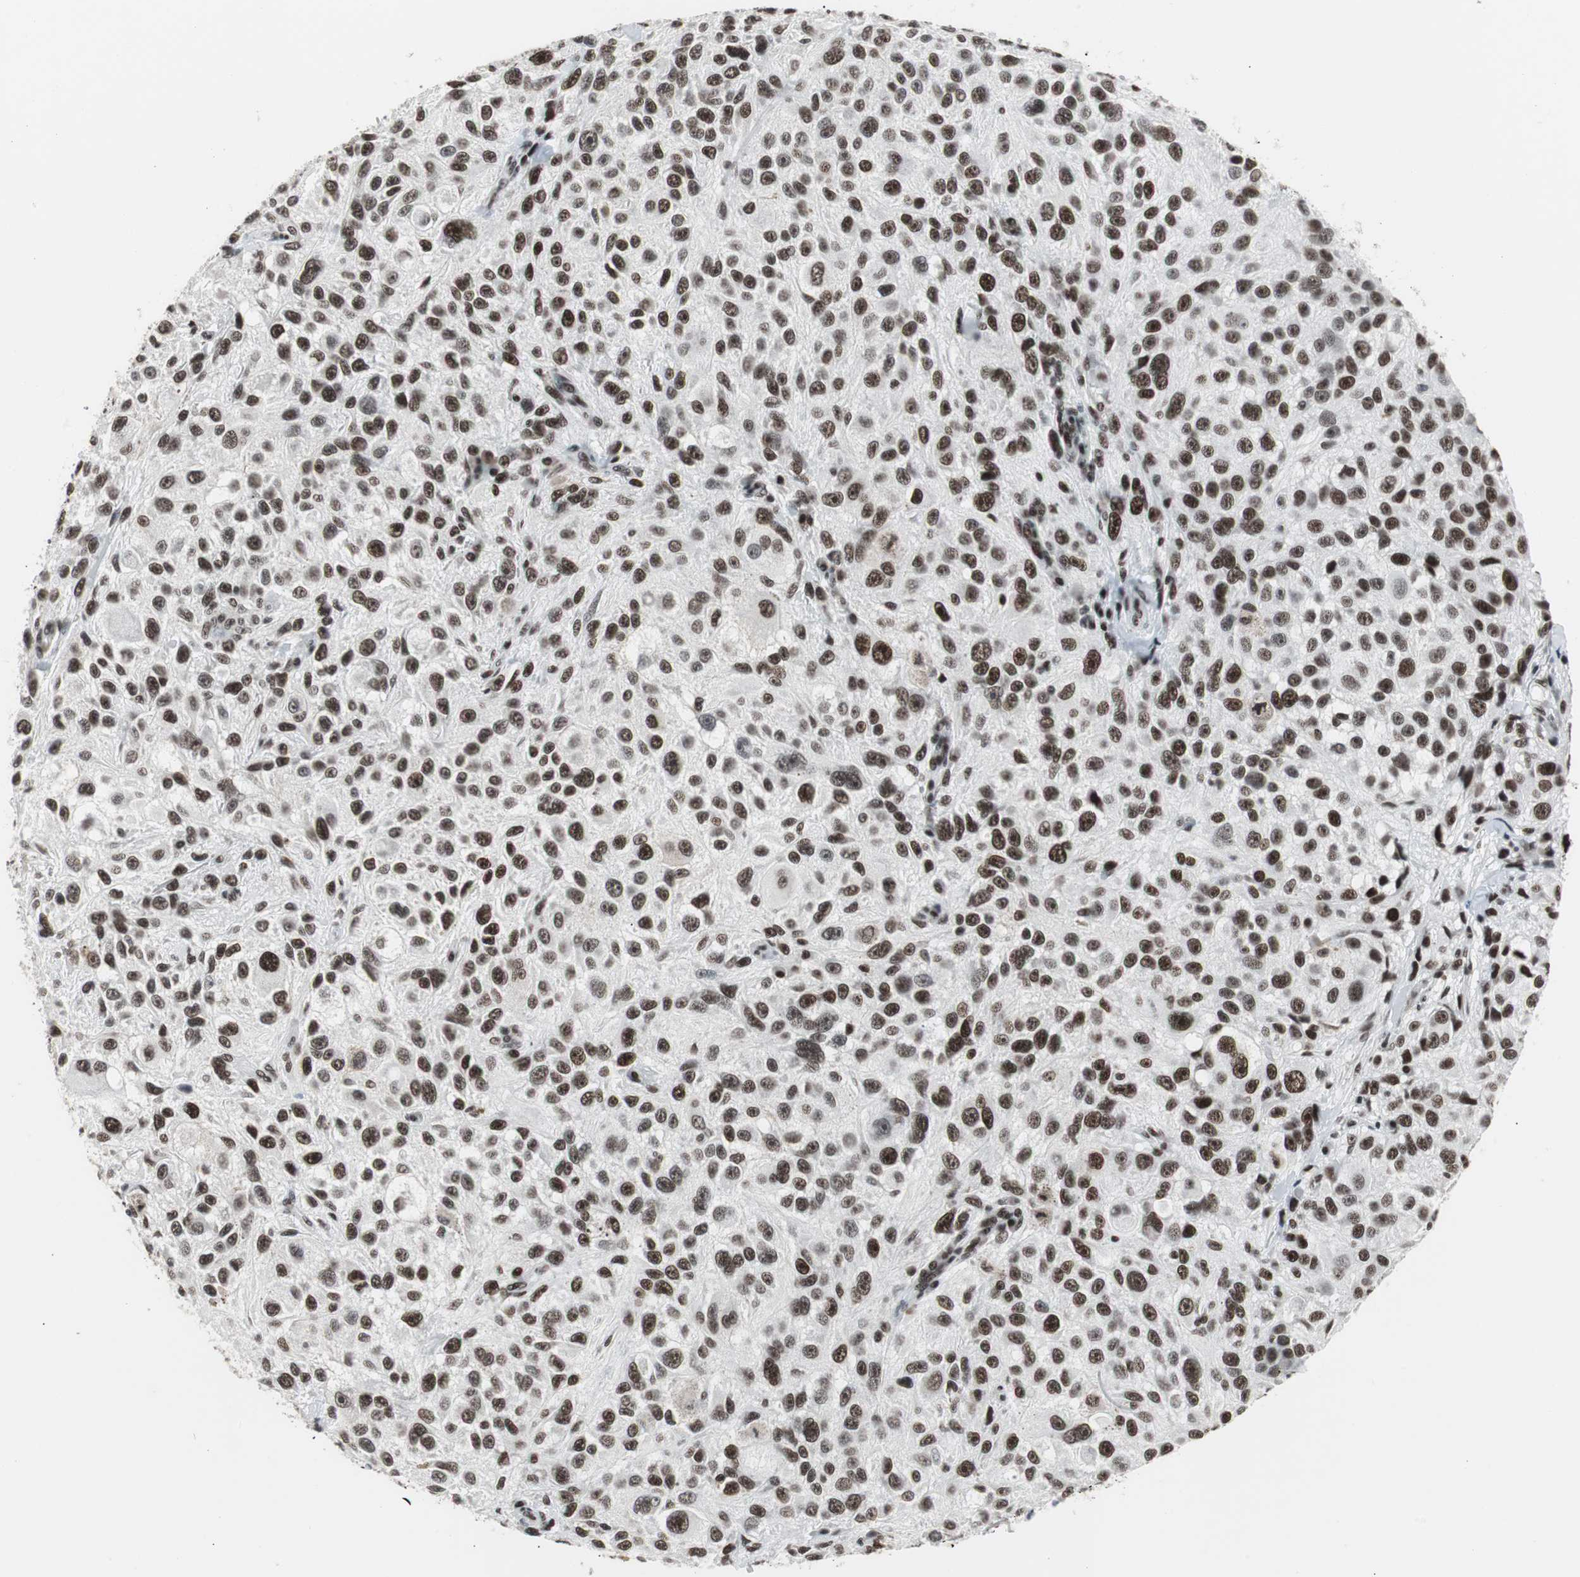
{"staining": {"intensity": "strong", "quantity": ">75%", "location": "nuclear"}, "tissue": "melanoma", "cell_type": "Tumor cells", "image_type": "cancer", "snomed": [{"axis": "morphology", "description": "Necrosis, NOS"}, {"axis": "morphology", "description": "Malignant melanoma, NOS"}, {"axis": "topography", "description": "Skin"}], "caption": "This is an image of IHC staining of malignant melanoma, which shows strong positivity in the nuclear of tumor cells.", "gene": "XRCC1", "patient": {"sex": "female", "age": 87}}